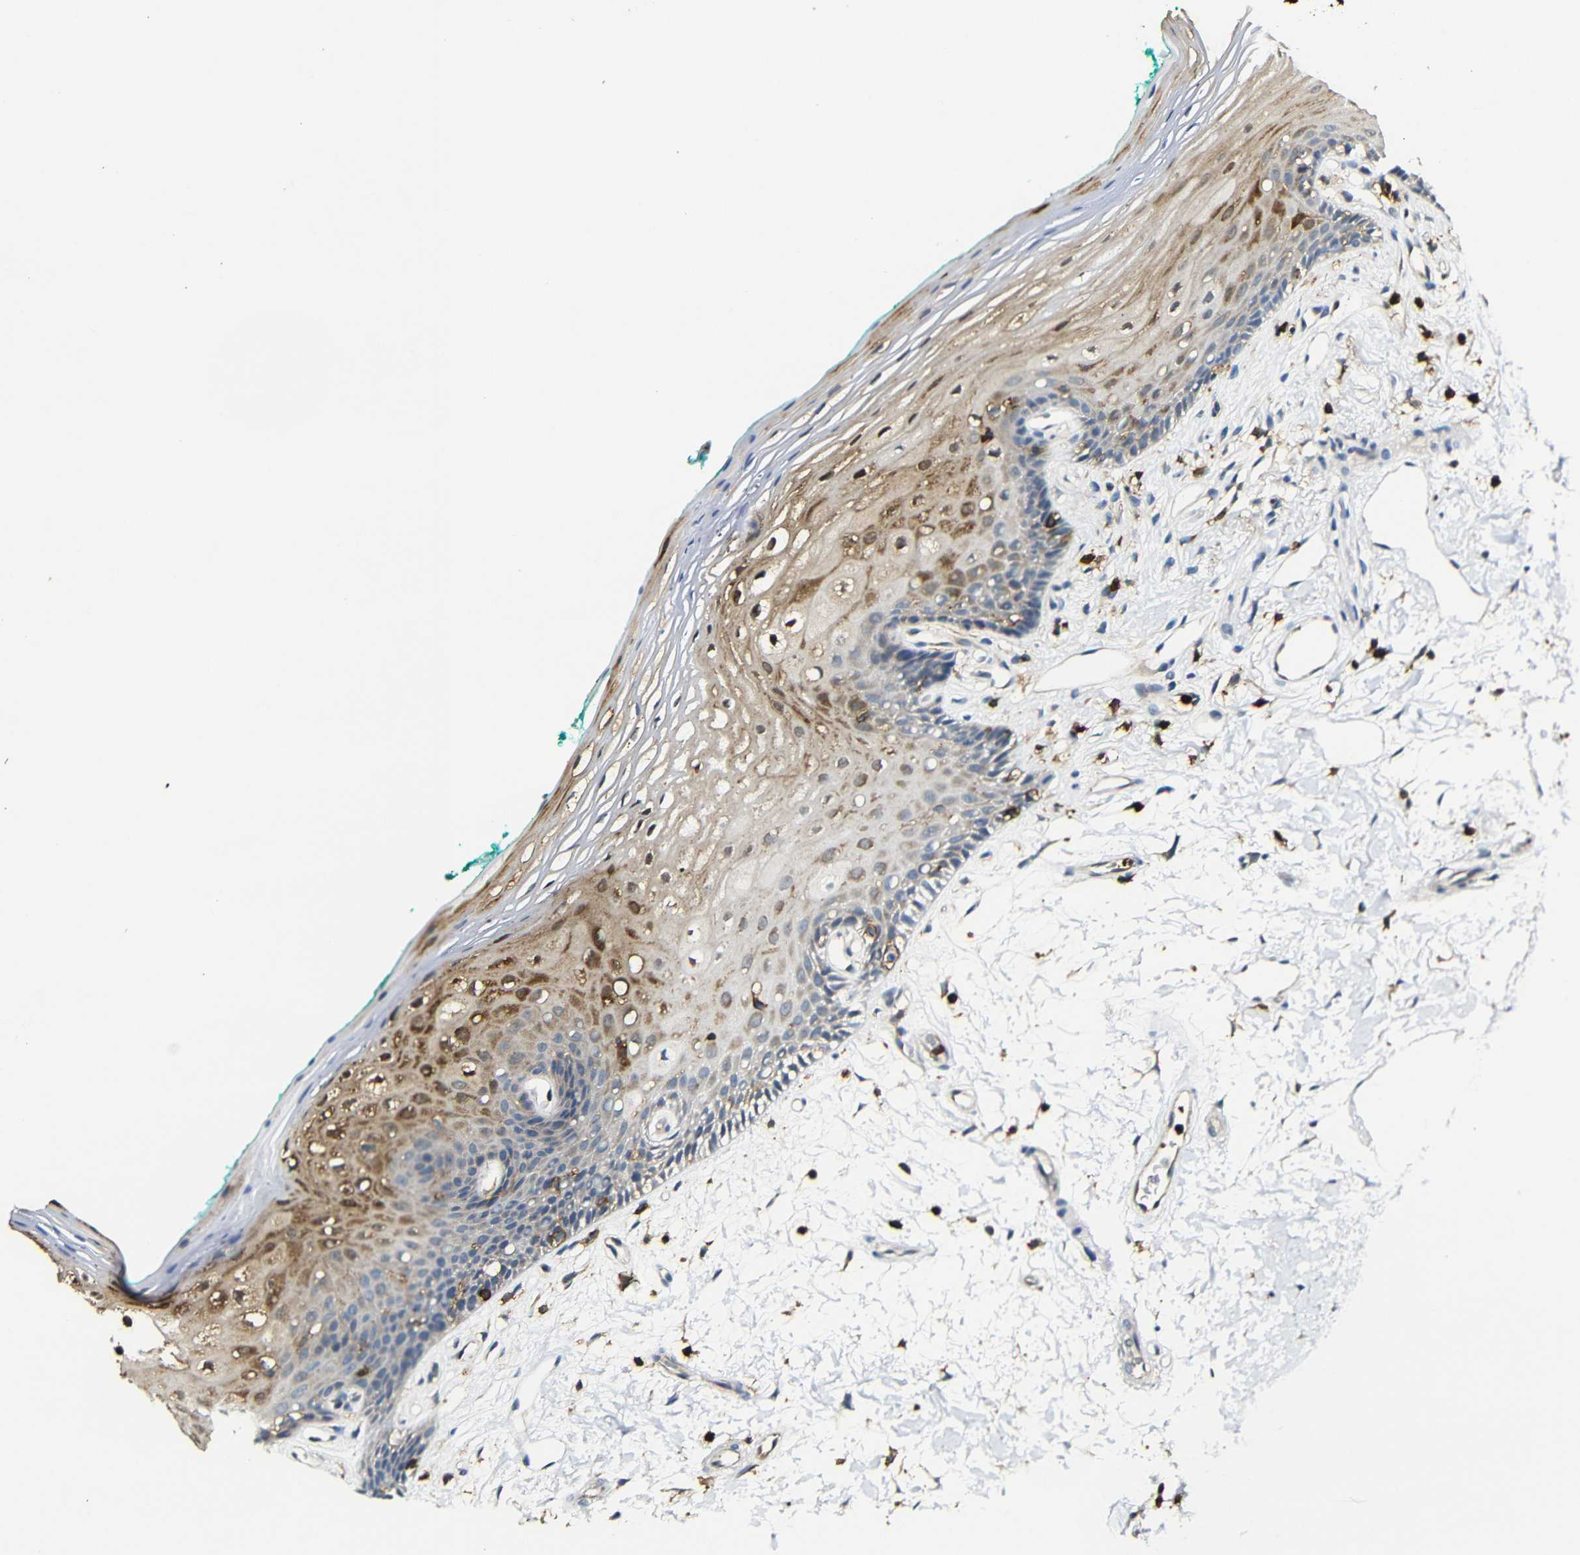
{"staining": {"intensity": "moderate", "quantity": "25%-75%", "location": "cytoplasmic/membranous"}, "tissue": "oral mucosa", "cell_type": "Squamous epithelial cells", "image_type": "normal", "snomed": [{"axis": "morphology", "description": "Normal tissue, NOS"}, {"axis": "topography", "description": "Skeletal muscle"}, {"axis": "topography", "description": "Oral tissue"}, {"axis": "topography", "description": "Peripheral nerve tissue"}], "caption": "High-magnification brightfield microscopy of benign oral mucosa stained with DAB (brown) and counterstained with hematoxylin (blue). squamous epithelial cells exhibit moderate cytoplasmic/membranous positivity is appreciated in about25%-75% of cells.", "gene": "P2RY12", "patient": {"sex": "female", "age": 84}}